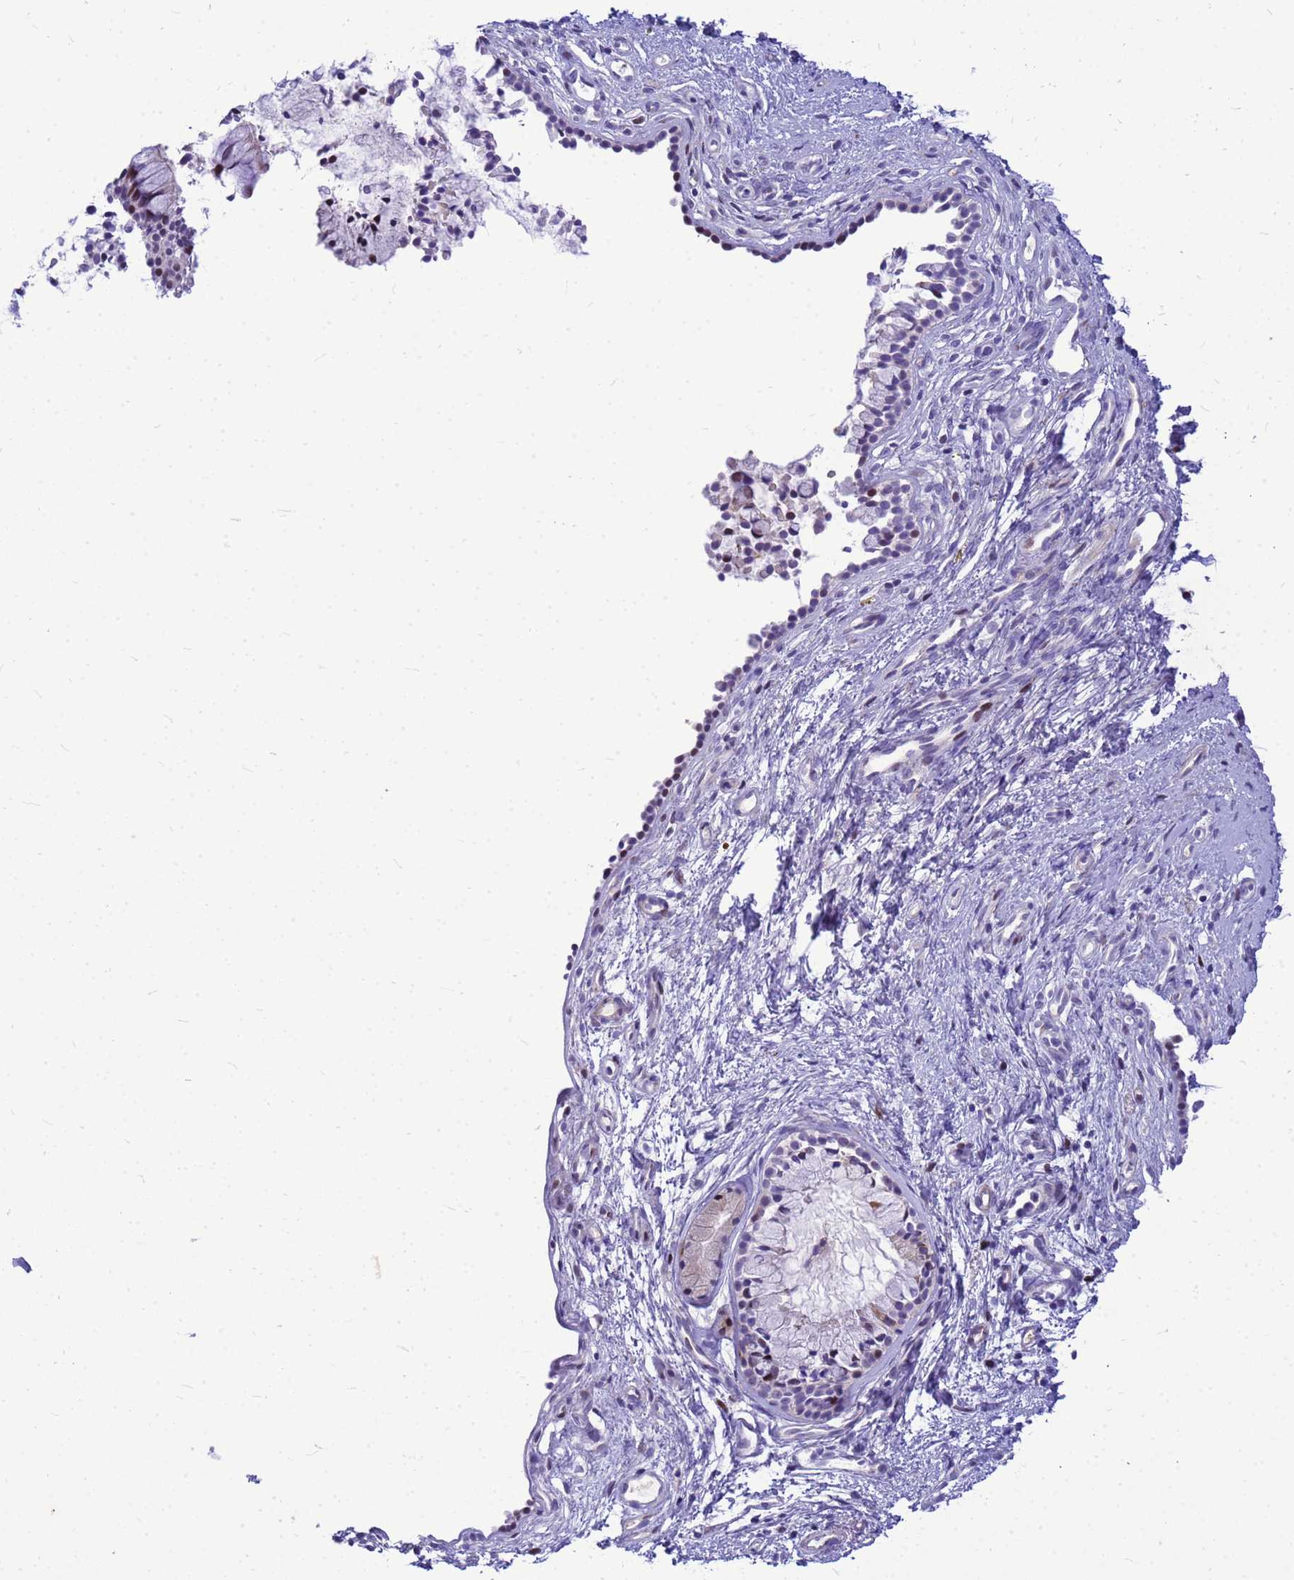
{"staining": {"intensity": "moderate", "quantity": "<25%", "location": "nuclear"}, "tissue": "nasopharynx", "cell_type": "Respiratory epithelial cells", "image_type": "normal", "snomed": [{"axis": "morphology", "description": "Normal tissue, NOS"}, {"axis": "topography", "description": "Nasopharynx"}], "caption": "Immunohistochemistry micrograph of benign nasopharynx: nasopharynx stained using immunohistochemistry displays low levels of moderate protein expression localized specifically in the nuclear of respiratory epithelial cells, appearing as a nuclear brown color.", "gene": "ADAMTS7", "patient": {"sex": "male", "age": 82}}